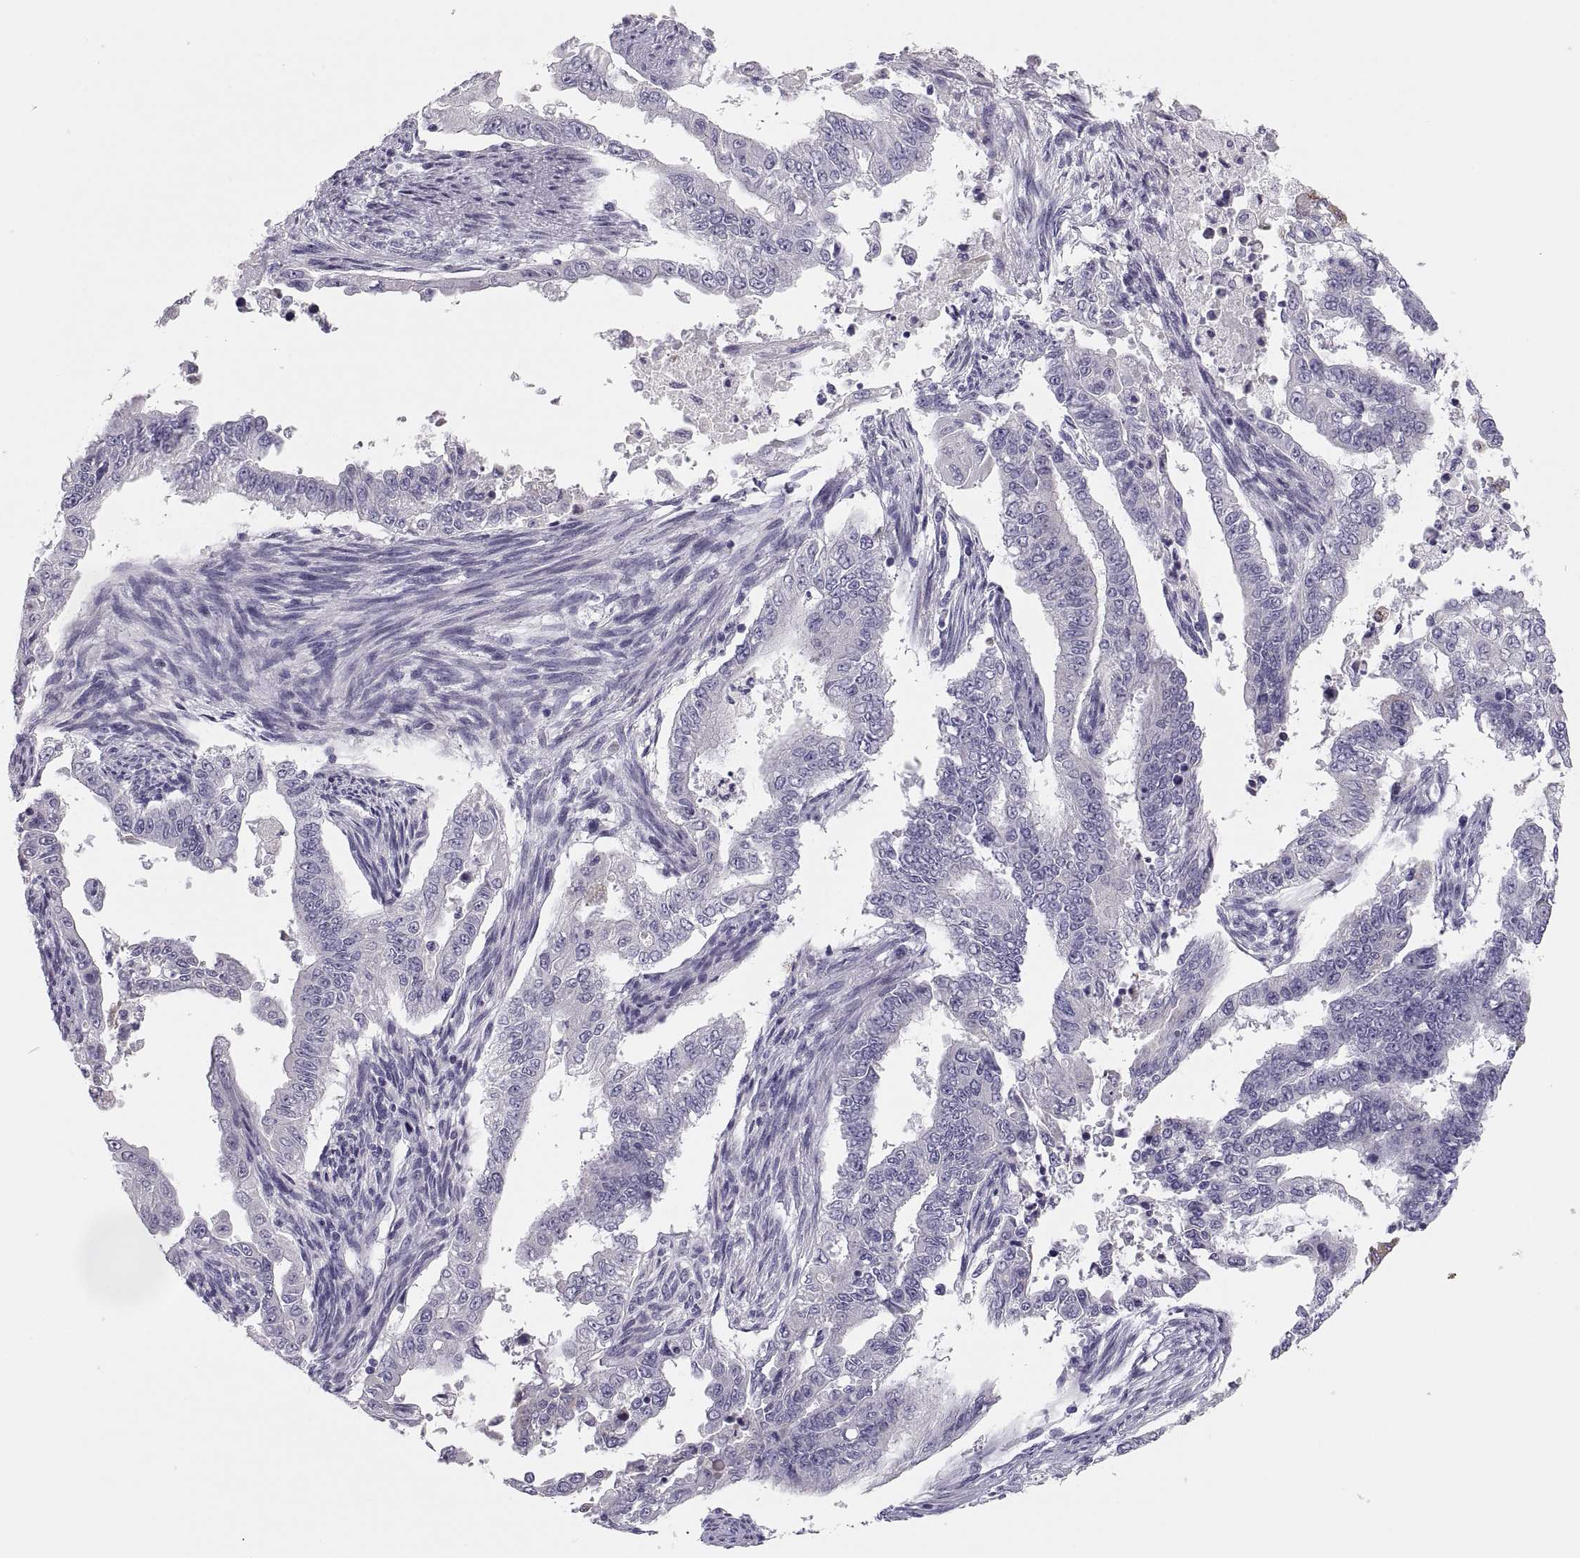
{"staining": {"intensity": "negative", "quantity": "none", "location": "none"}, "tissue": "endometrial cancer", "cell_type": "Tumor cells", "image_type": "cancer", "snomed": [{"axis": "morphology", "description": "Adenocarcinoma, NOS"}, {"axis": "topography", "description": "Uterus"}], "caption": "High power microscopy histopathology image of an immunohistochemistry micrograph of endometrial adenocarcinoma, revealing no significant expression in tumor cells. (DAB (3,3'-diaminobenzidine) immunohistochemistry (IHC) visualized using brightfield microscopy, high magnification).", "gene": "MAGEB2", "patient": {"sex": "female", "age": 59}}